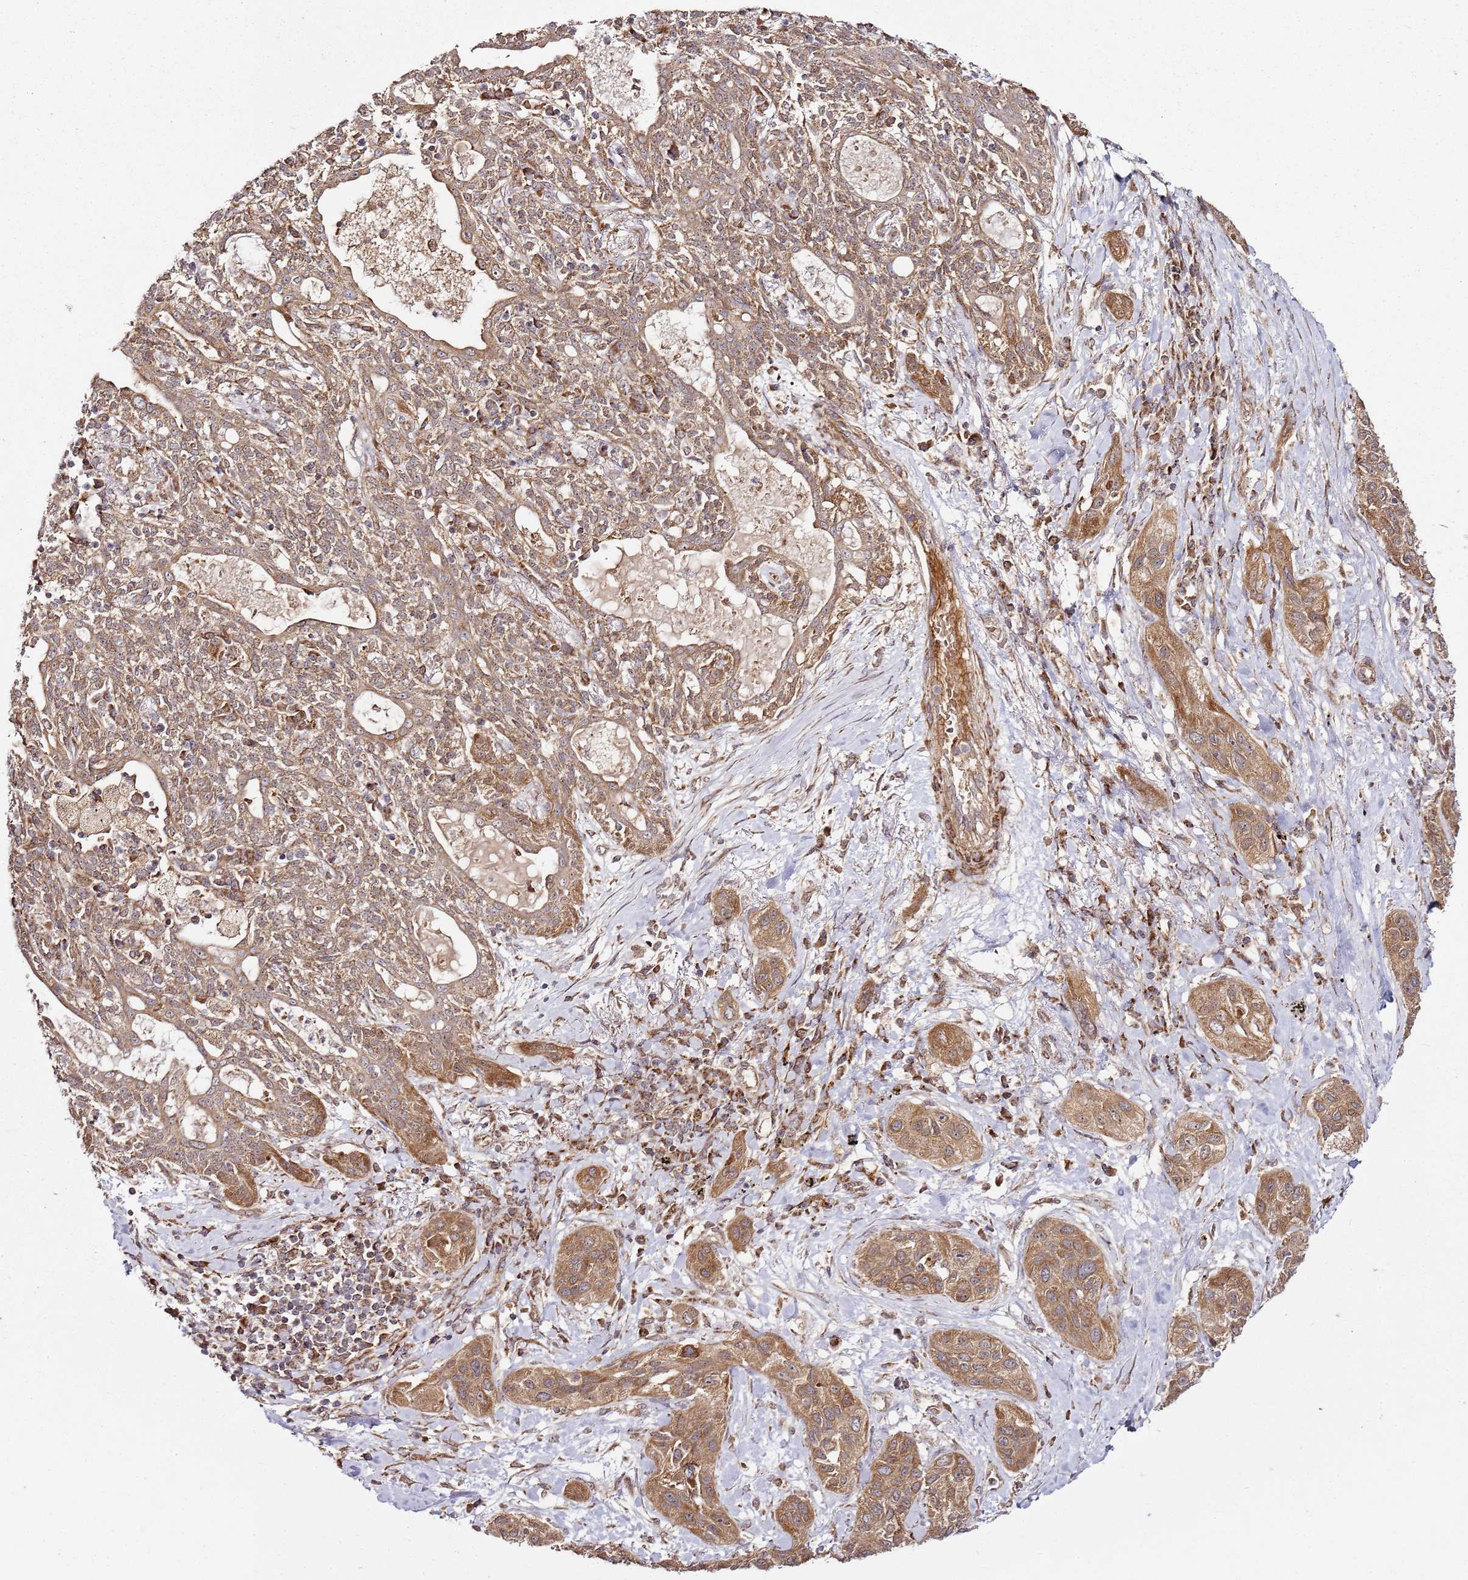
{"staining": {"intensity": "moderate", "quantity": ">75%", "location": "cytoplasmic/membranous"}, "tissue": "lung cancer", "cell_type": "Tumor cells", "image_type": "cancer", "snomed": [{"axis": "morphology", "description": "Squamous cell carcinoma, NOS"}, {"axis": "topography", "description": "Lung"}], "caption": "Brown immunohistochemical staining in lung squamous cell carcinoma shows moderate cytoplasmic/membranous expression in about >75% of tumor cells. Immunohistochemistry (ihc) stains the protein of interest in brown and the nuclei are stained blue.", "gene": "TM2D2", "patient": {"sex": "female", "age": 70}}